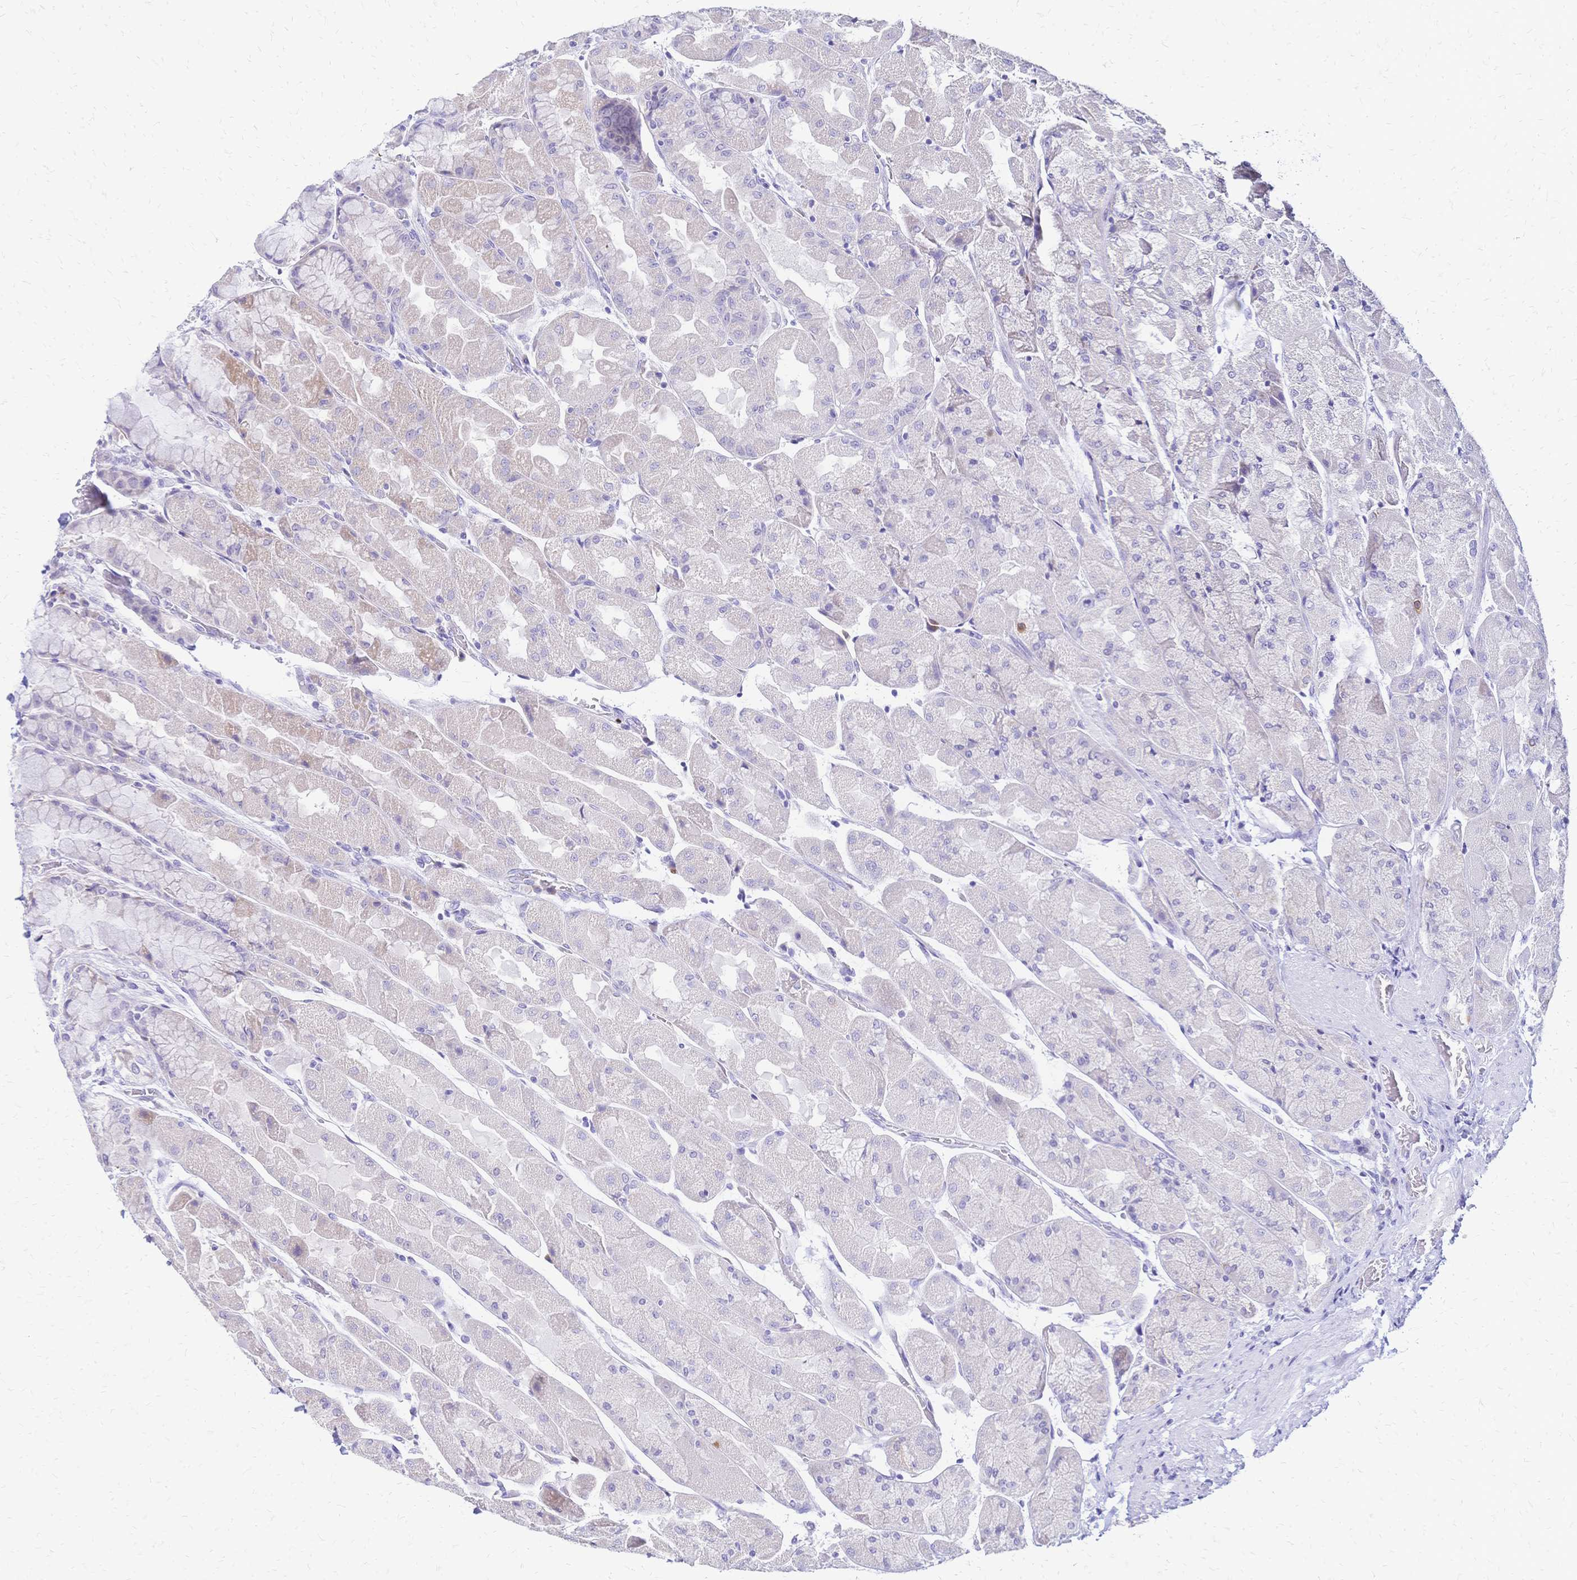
{"staining": {"intensity": "negative", "quantity": "none", "location": "none"}, "tissue": "stomach", "cell_type": "Glandular cells", "image_type": "normal", "snomed": [{"axis": "morphology", "description": "Normal tissue, NOS"}, {"axis": "topography", "description": "Stomach"}], "caption": "IHC histopathology image of benign stomach stained for a protein (brown), which shows no positivity in glandular cells. (Brightfield microscopy of DAB immunohistochemistry at high magnification).", "gene": "GRB7", "patient": {"sex": "female", "age": 61}}